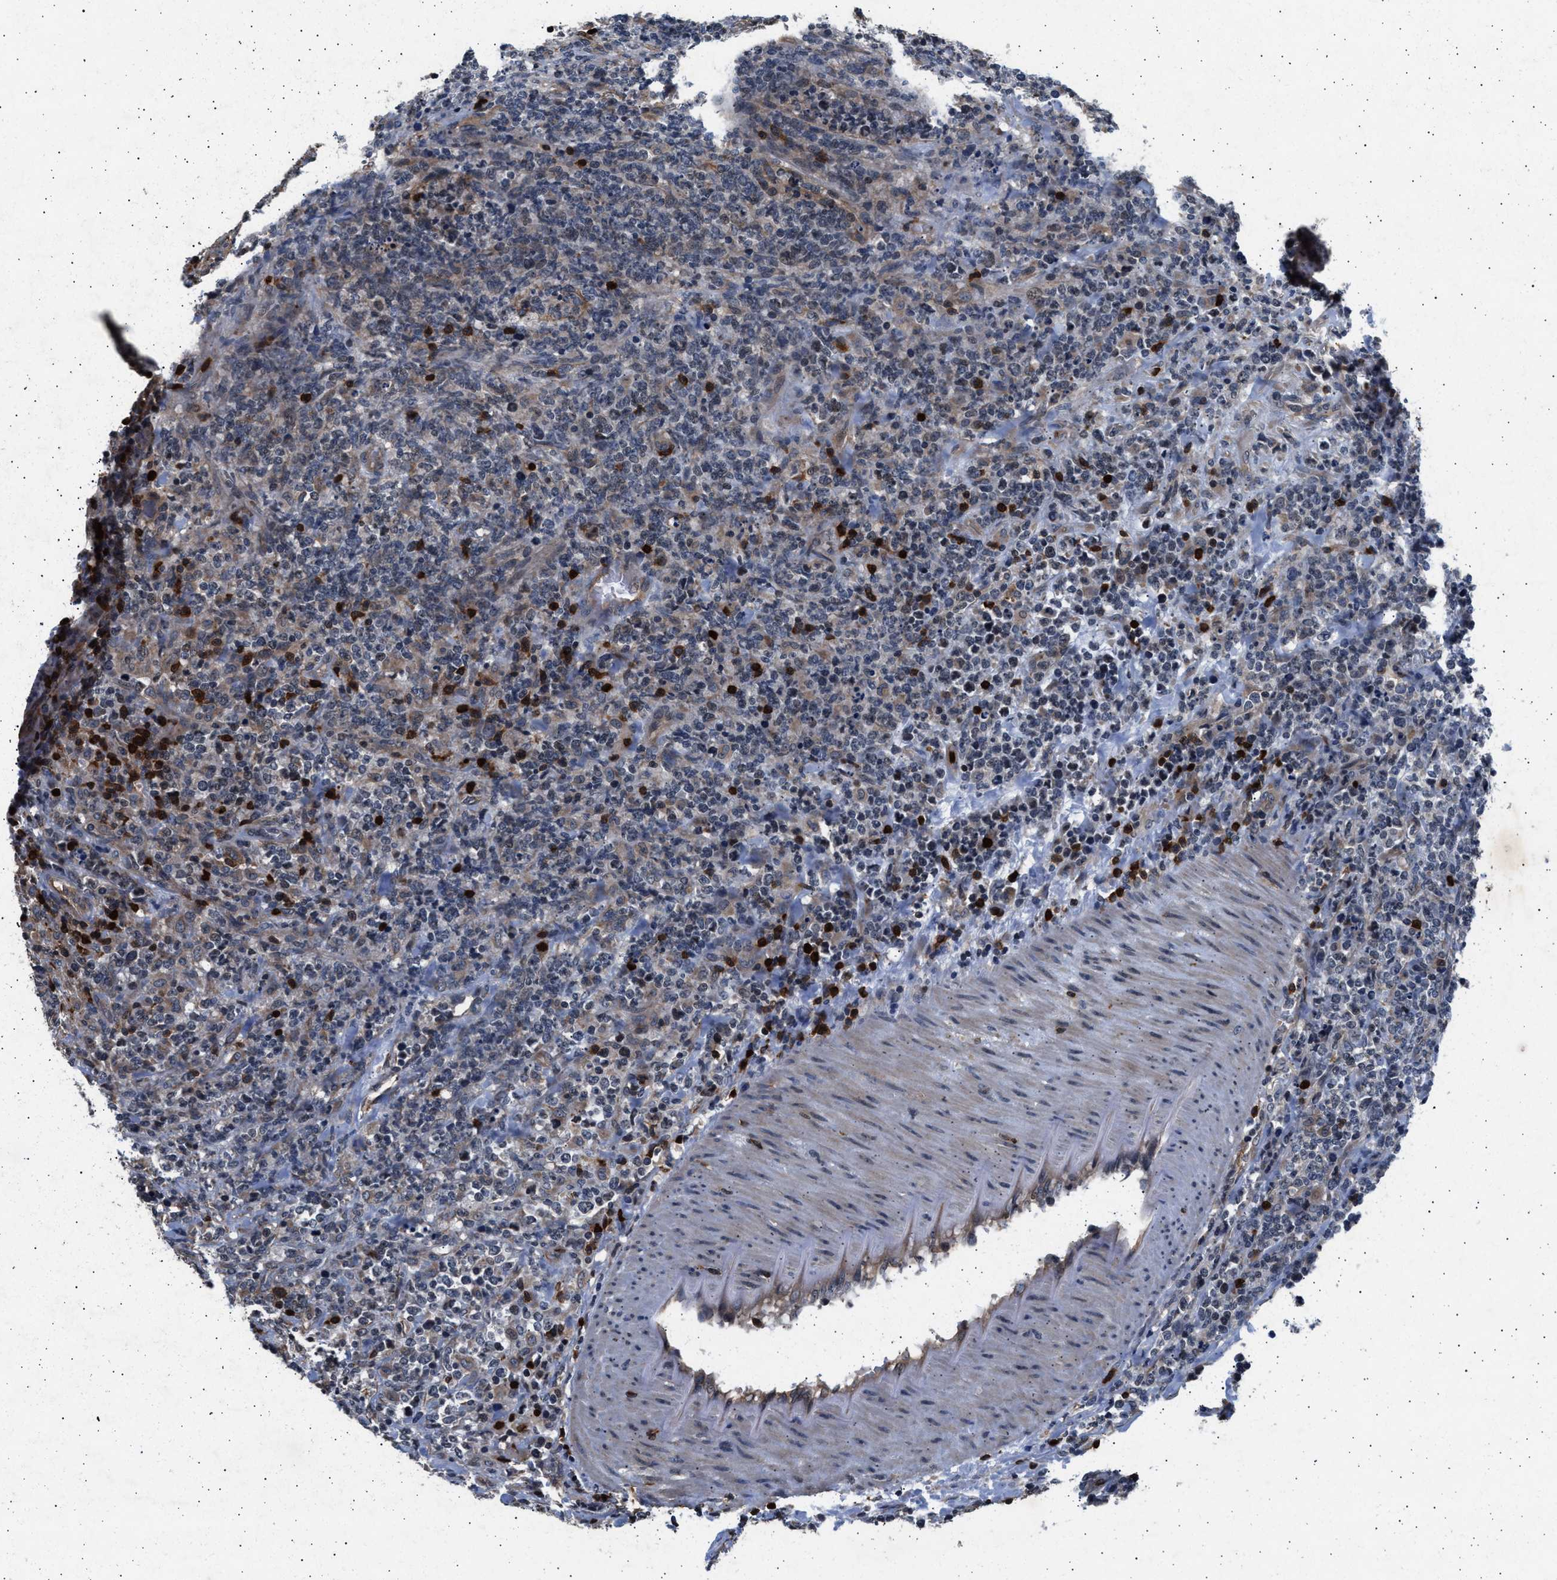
{"staining": {"intensity": "negative", "quantity": "none", "location": "none"}, "tissue": "lymphoma", "cell_type": "Tumor cells", "image_type": "cancer", "snomed": [{"axis": "morphology", "description": "Malignant lymphoma, non-Hodgkin's type, High grade"}, {"axis": "topography", "description": "Soft tissue"}], "caption": "IHC micrograph of high-grade malignant lymphoma, non-Hodgkin's type stained for a protein (brown), which demonstrates no expression in tumor cells.", "gene": "GRAP2", "patient": {"sex": "male", "age": 18}}